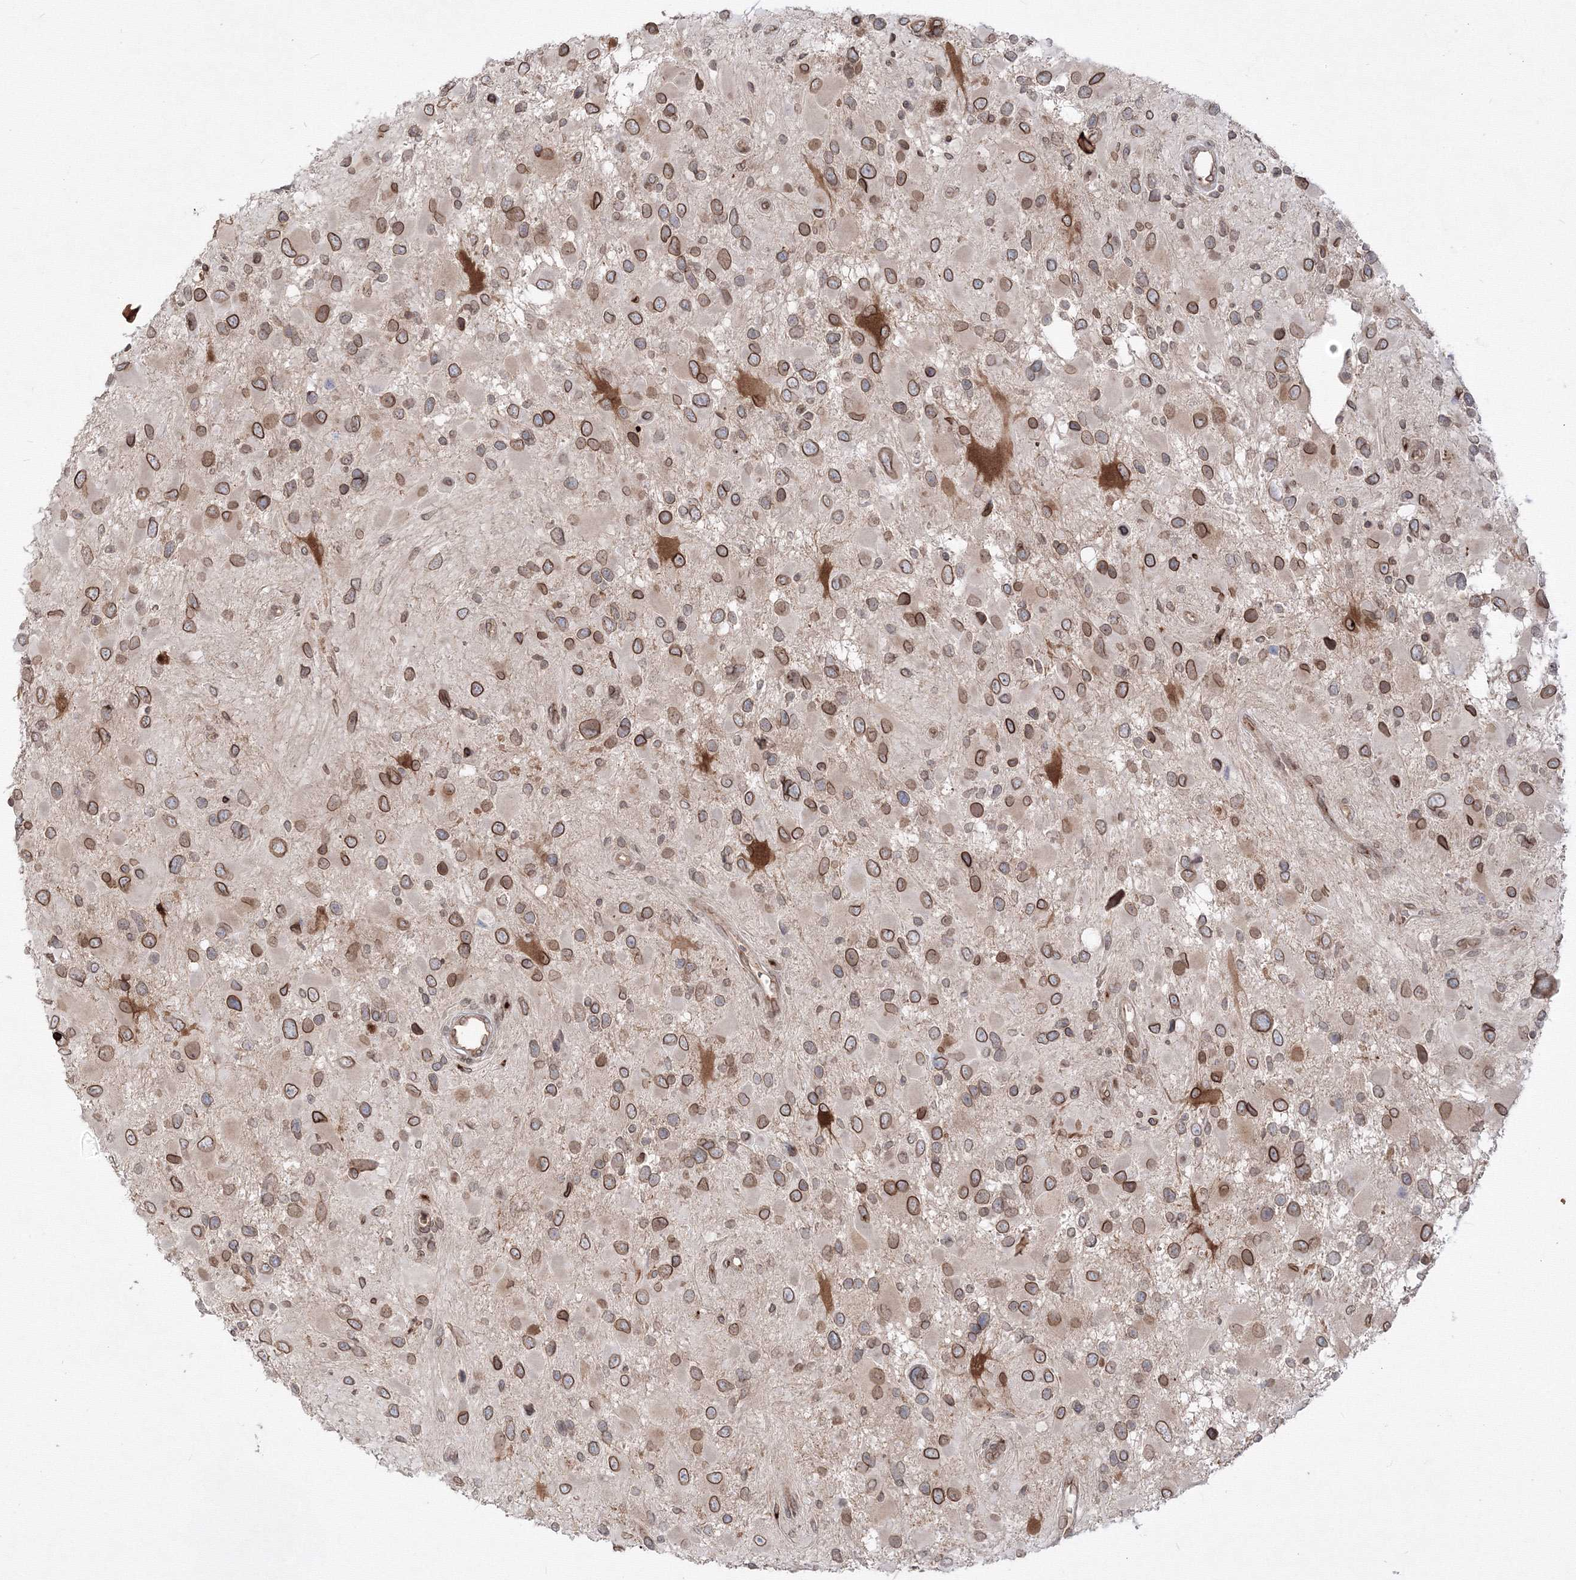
{"staining": {"intensity": "moderate", "quantity": ">75%", "location": "cytoplasmic/membranous,nuclear"}, "tissue": "glioma", "cell_type": "Tumor cells", "image_type": "cancer", "snomed": [{"axis": "morphology", "description": "Glioma, malignant, High grade"}, {"axis": "topography", "description": "Brain"}], "caption": "Glioma was stained to show a protein in brown. There is medium levels of moderate cytoplasmic/membranous and nuclear positivity in about >75% of tumor cells.", "gene": "DNAJB2", "patient": {"sex": "male", "age": 53}}